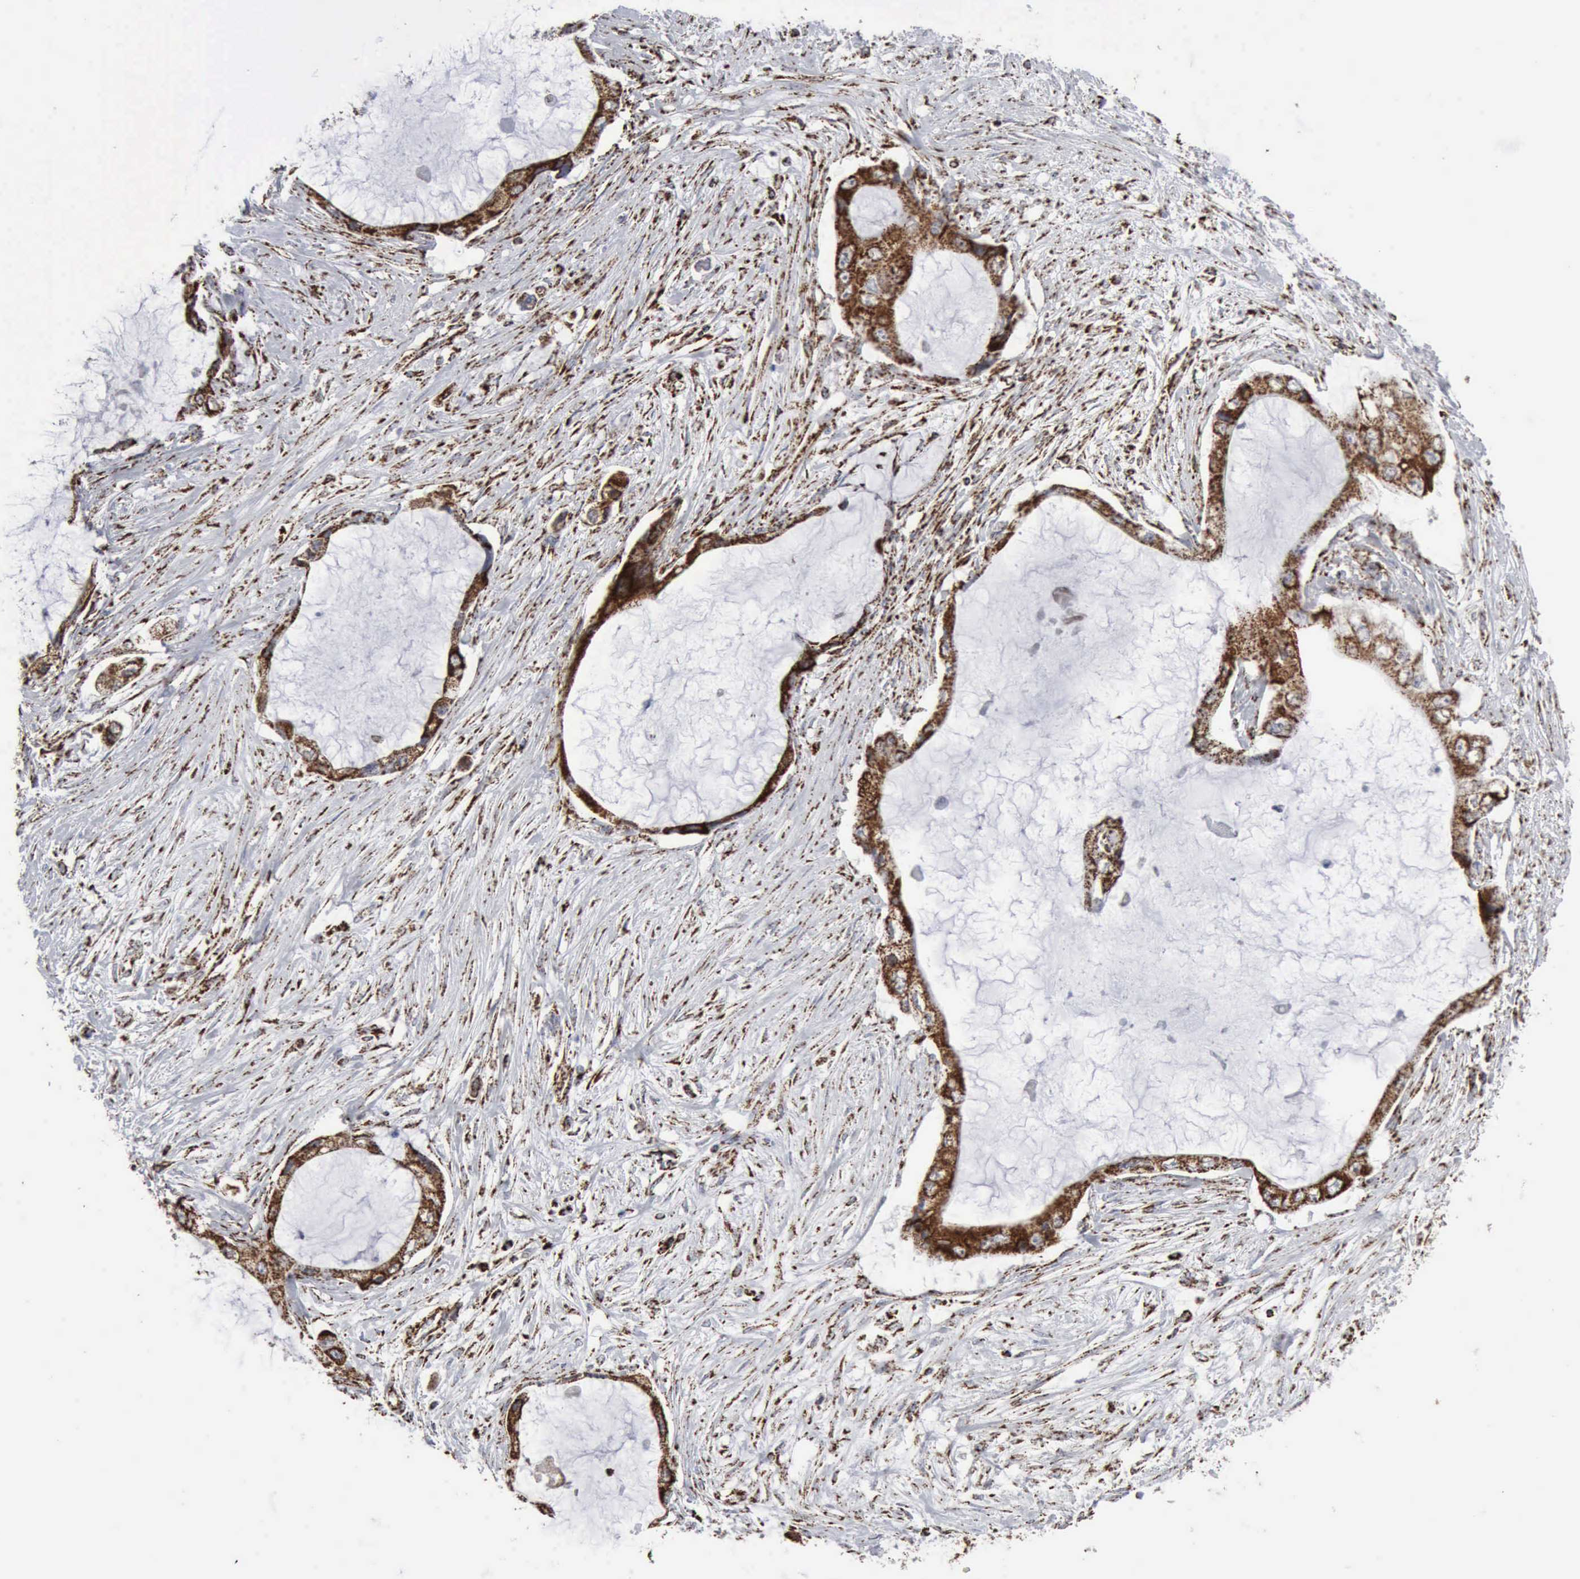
{"staining": {"intensity": "moderate", "quantity": ">75%", "location": "cytoplasmic/membranous"}, "tissue": "pancreatic cancer", "cell_type": "Tumor cells", "image_type": "cancer", "snomed": [{"axis": "morphology", "description": "Adenocarcinoma, NOS"}, {"axis": "topography", "description": "Pancreas"}, {"axis": "topography", "description": "Stomach, upper"}], "caption": "Protein positivity by immunohistochemistry (IHC) displays moderate cytoplasmic/membranous positivity in about >75% of tumor cells in pancreatic cancer (adenocarcinoma). (DAB (3,3'-diaminobenzidine) IHC with brightfield microscopy, high magnification).", "gene": "ACO2", "patient": {"sex": "male", "age": 77}}